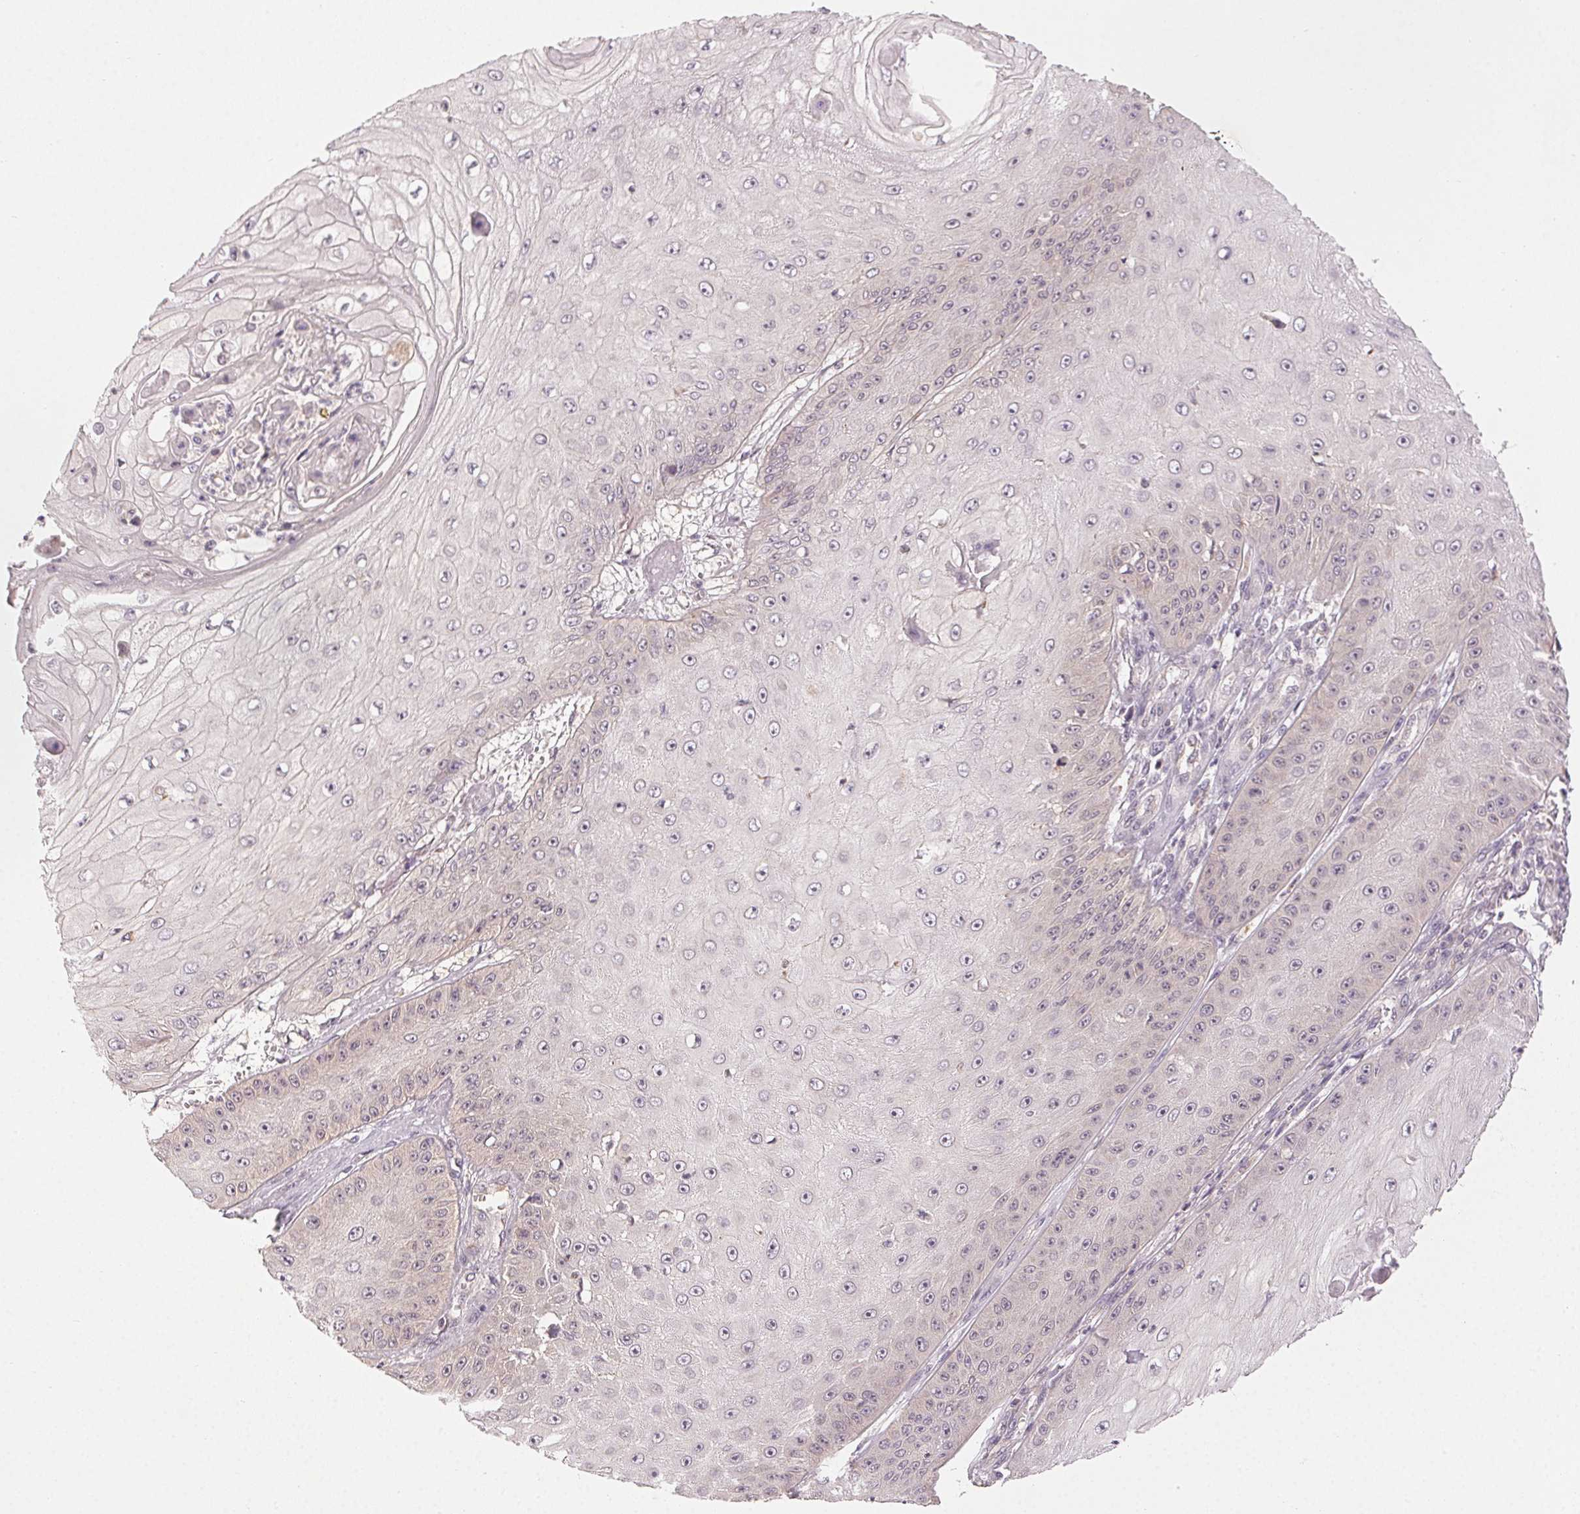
{"staining": {"intensity": "negative", "quantity": "none", "location": "none"}, "tissue": "skin cancer", "cell_type": "Tumor cells", "image_type": "cancer", "snomed": [{"axis": "morphology", "description": "Squamous cell carcinoma, NOS"}, {"axis": "topography", "description": "Skin"}], "caption": "Immunohistochemistry of squamous cell carcinoma (skin) reveals no positivity in tumor cells.", "gene": "NCOA4", "patient": {"sex": "male", "age": 70}}